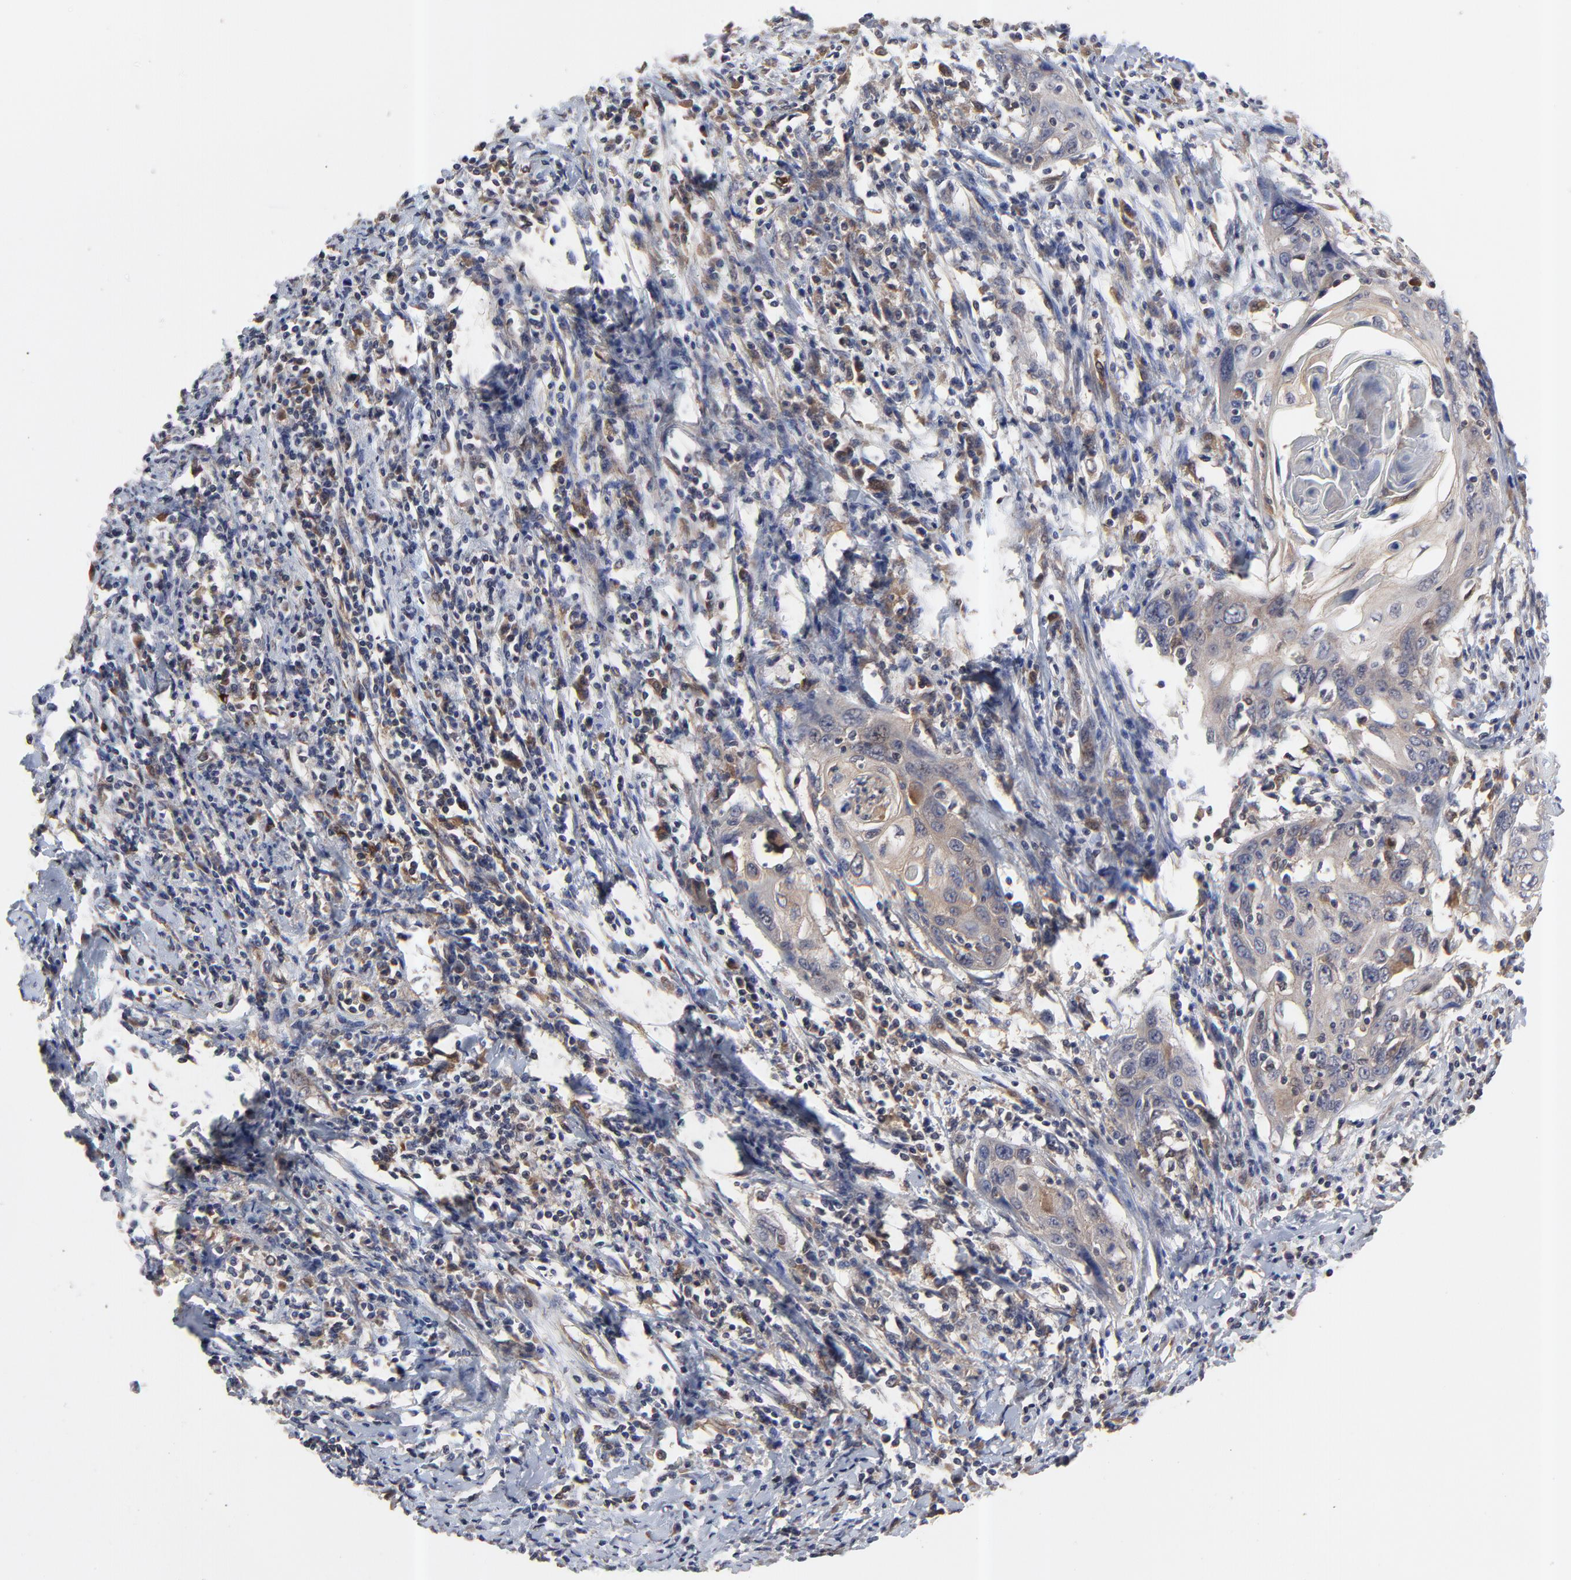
{"staining": {"intensity": "moderate", "quantity": ">75%", "location": "cytoplasmic/membranous"}, "tissue": "cervical cancer", "cell_type": "Tumor cells", "image_type": "cancer", "snomed": [{"axis": "morphology", "description": "Squamous cell carcinoma, NOS"}, {"axis": "topography", "description": "Cervix"}], "caption": "Protein expression analysis of human squamous cell carcinoma (cervical) reveals moderate cytoplasmic/membranous expression in about >75% of tumor cells.", "gene": "RAB9A", "patient": {"sex": "female", "age": 54}}